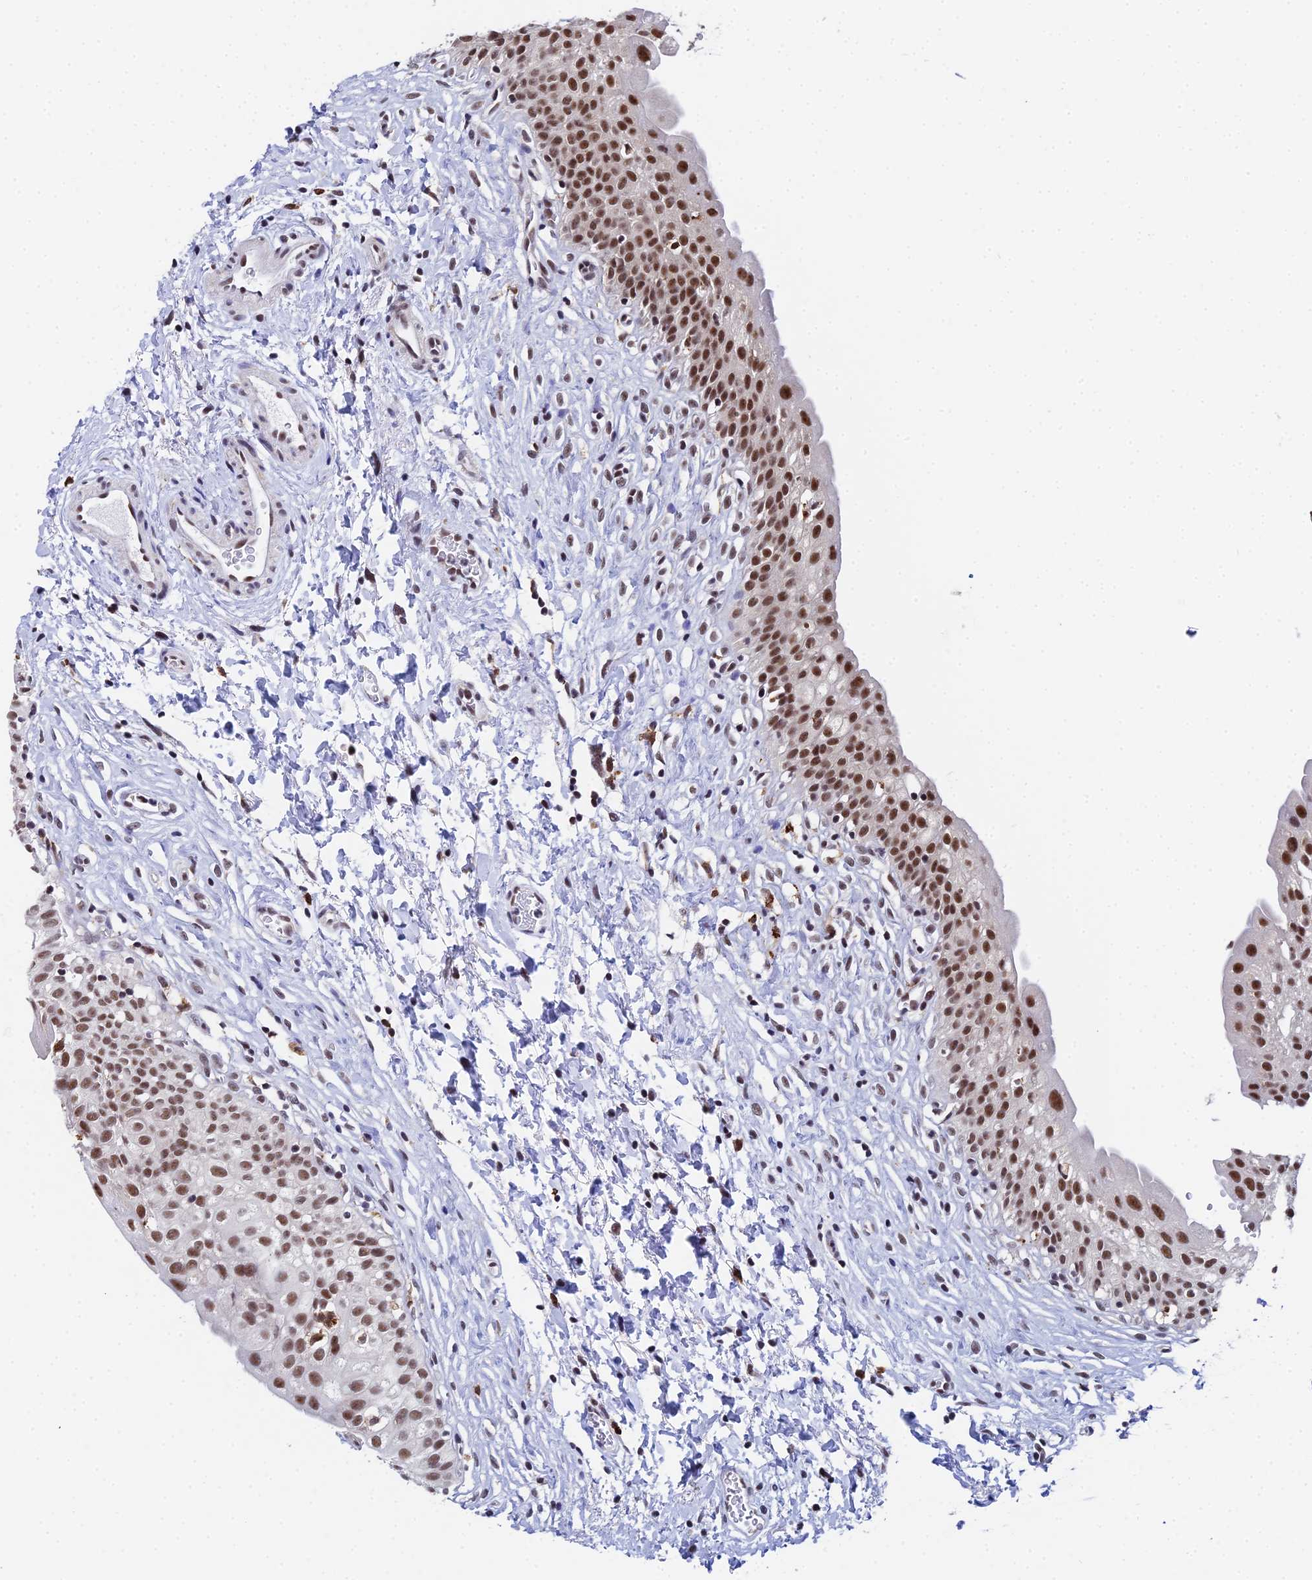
{"staining": {"intensity": "strong", "quantity": ">75%", "location": "nuclear"}, "tissue": "urinary bladder", "cell_type": "Urothelial cells", "image_type": "normal", "snomed": [{"axis": "morphology", "description": "Normal tissue, NOS"}, {"axis": "topography", "description": "Urinary bladder"}], "caption": "Immunohistochemistry histopathology image of unremarkable urinary bladder: human urinary bladder stained using immunohistochemistry displays high levels of strong protein expression localized specifically in the nuclear of urothelial cells, appearing as a nuclear brown color.", "gene": "MAGOHB", "patient": {"sex": "male", "age": 51}}